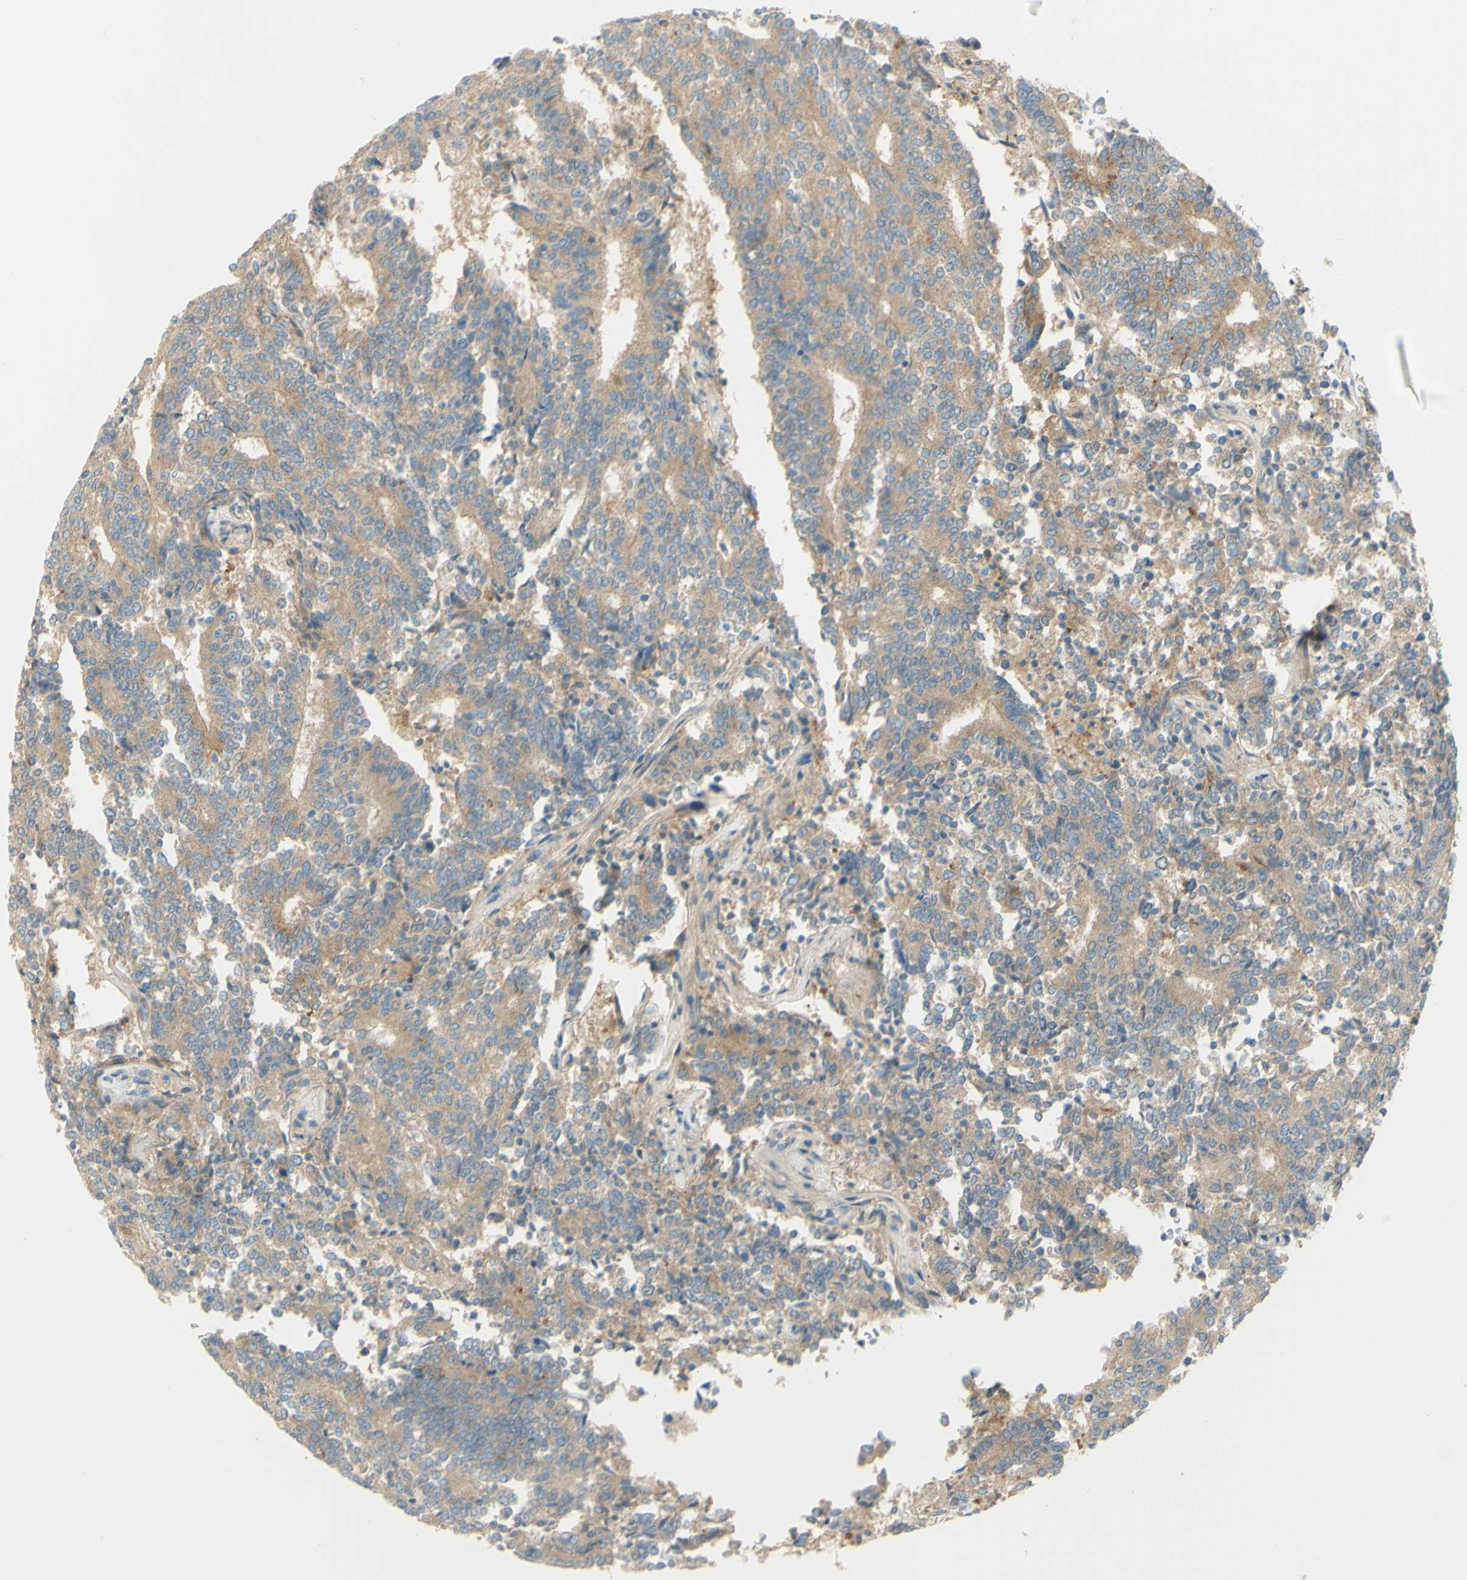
{"staining": {"intensity": "moderate", "quantity": ">75%", "location": "cytoplasmic/membranous"}, "tissue": "prostate cancer", "cell_type": "Tumor cells", "image_type": "cancer", "snomed": [{"axis": "morphology", "description": "Normal tissue, NOS"}, {"axis": "morphology", "description": "Adenocarcinoma, High grade"}, {"axis": "topography", "description": "Prostate"}, {"axis": "topography", "description": "Seminal veicle"}], "caption": "Prostate cancer (high-grade adenocarcinoma) tissue demonstrates moderate cytoplasmic/membranous positivity in approximately >75% of tumor cells, visualized by immunohistochemistry. The protein is stained brown, and the nuclei are stained in blue (DAB IHC with brightfield microscopy, high magnification).", "gene": "GCNT3", "patient": {"sex": "male", "age": 55}}